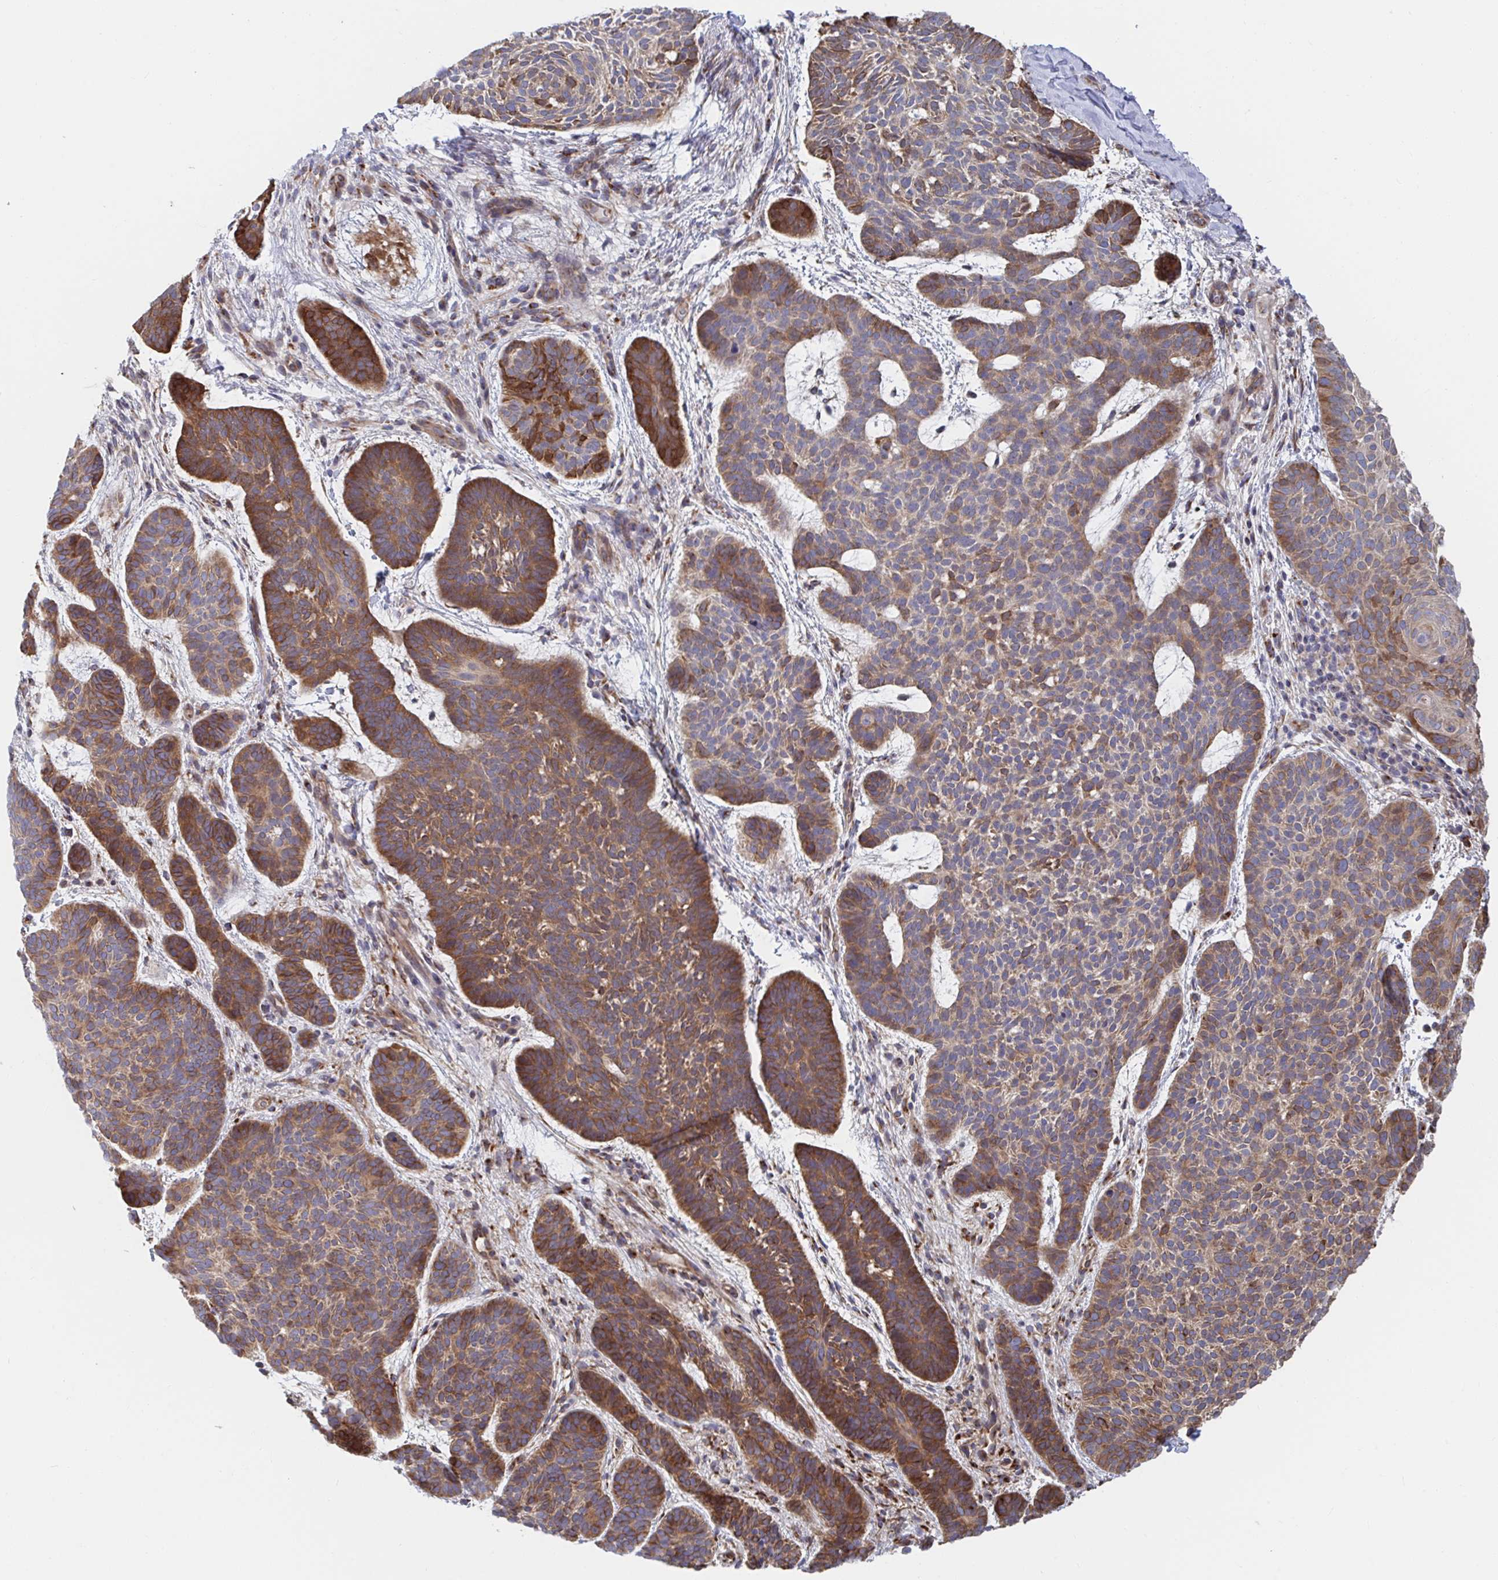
{"staining": {"intensity": "strong", "quantity": "25%-75%", "location": "cytoplasmic/membranous"}, "tissue": "skin cancer", "cell_type": "Tumor cells", "image_type": "cancer", "snomed": [{"axis": "morphology", "description": "Basal cell carcinoma"}, {"axis": "topography", "description": "Skin"}, {"axis": "topography", "description": "Skin of face"}], "caption": "The photomicrograph demonstrates a brown stain indicating the presence of a protein in the cytoplasmic/membranous of tumor cells in skin cancer (basal cell carcinoma). (IHC, brightfield microscopy, high magnification).", "gene": "FJX1", "patient": {"sex": "male", "age": 73}}